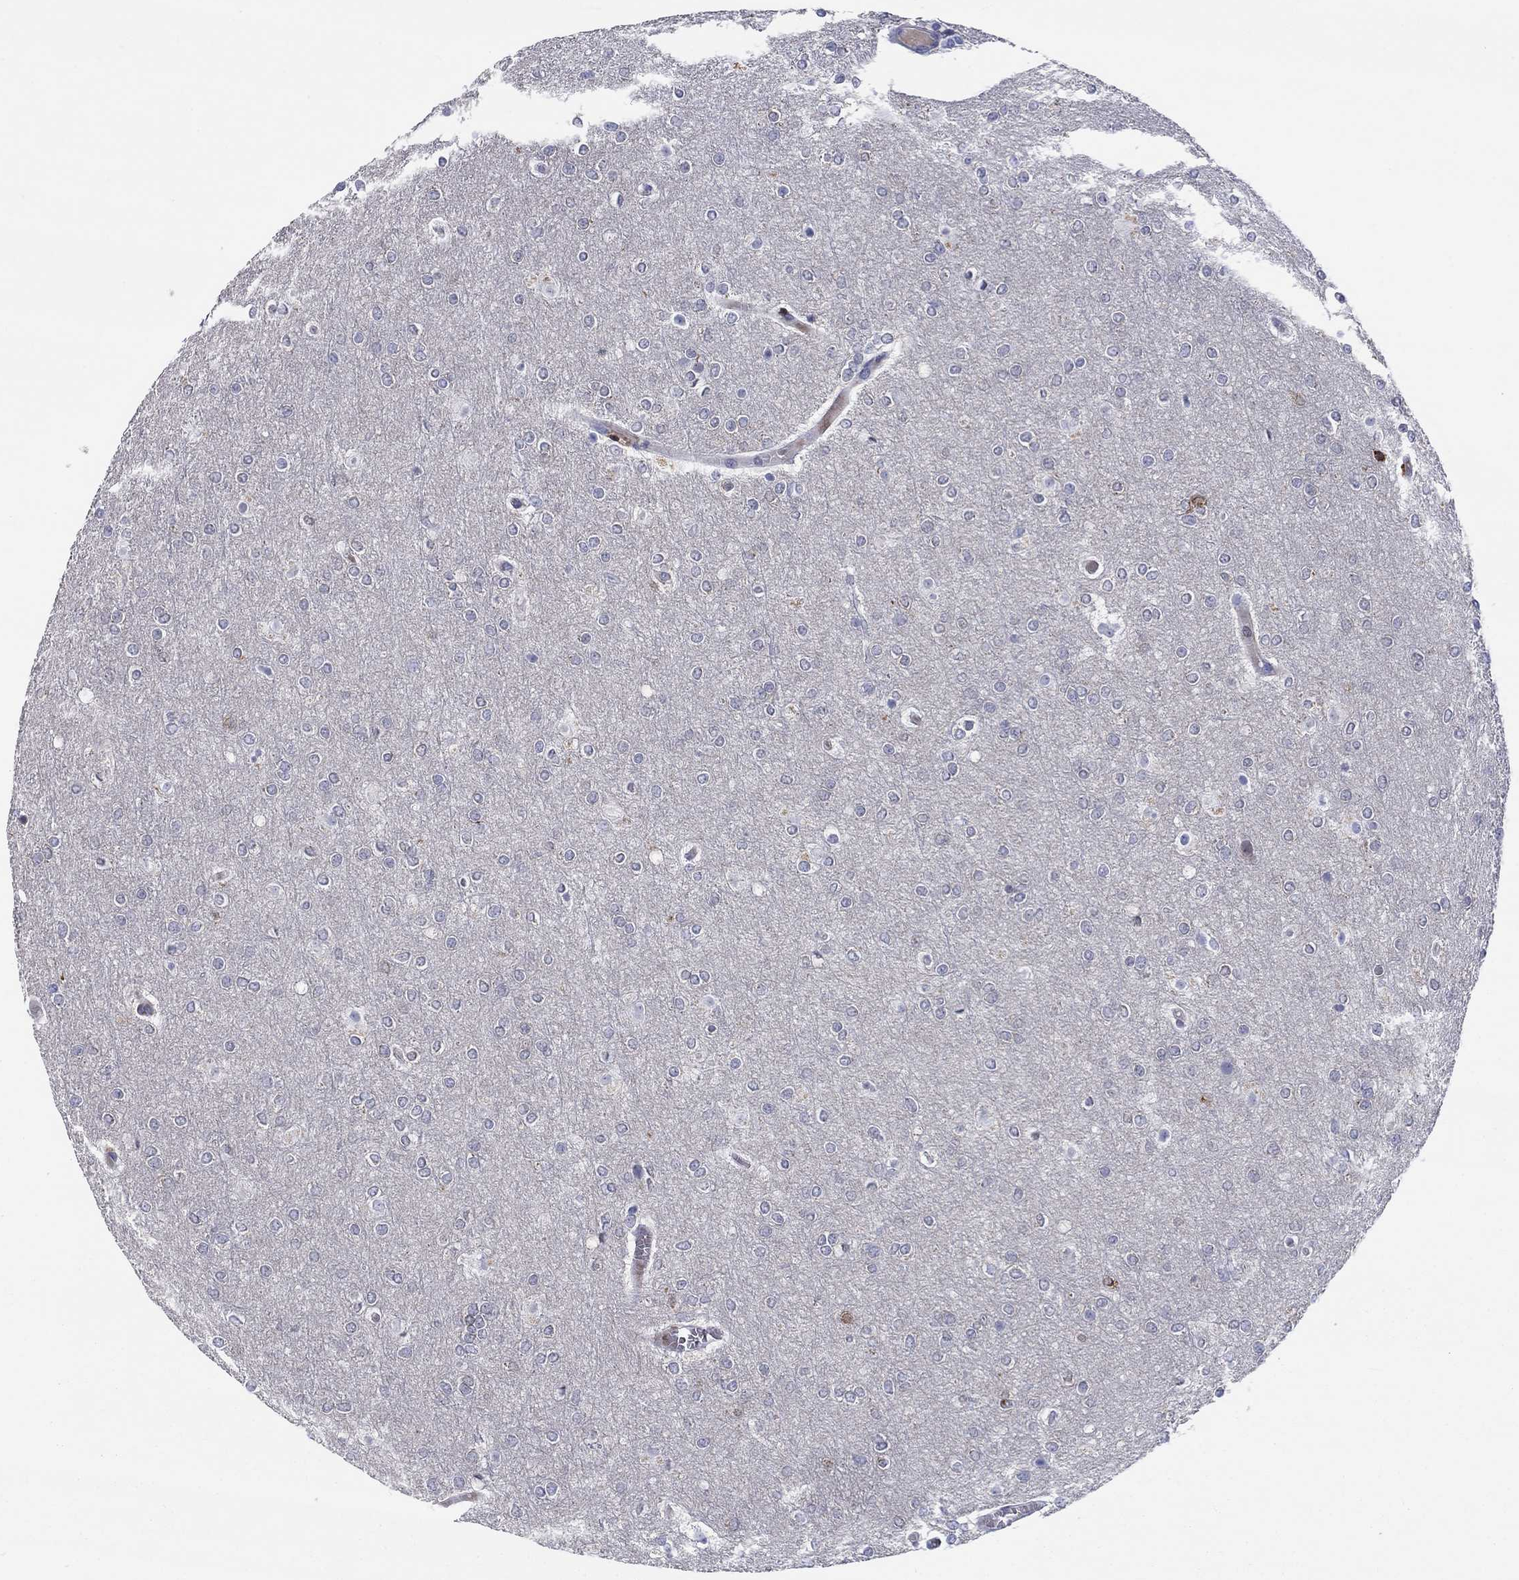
{"staining": {"intensity": "negative", "quantity": "none", "location": "none"}, "tissue": "glioma", "cell_type": "Tumor cells", "image_type": "cancer", "snomed": [{"axis": "morphology", "description": "Glioma, malignant, High grade"}, {"axis": "topography", "description": "Brain"}], "caption": "Protein analysis of glioma displays no significant expression in tumor cells.", "gene": "ARHGAP36", "patient": {"sex": "female", "age": 61}}